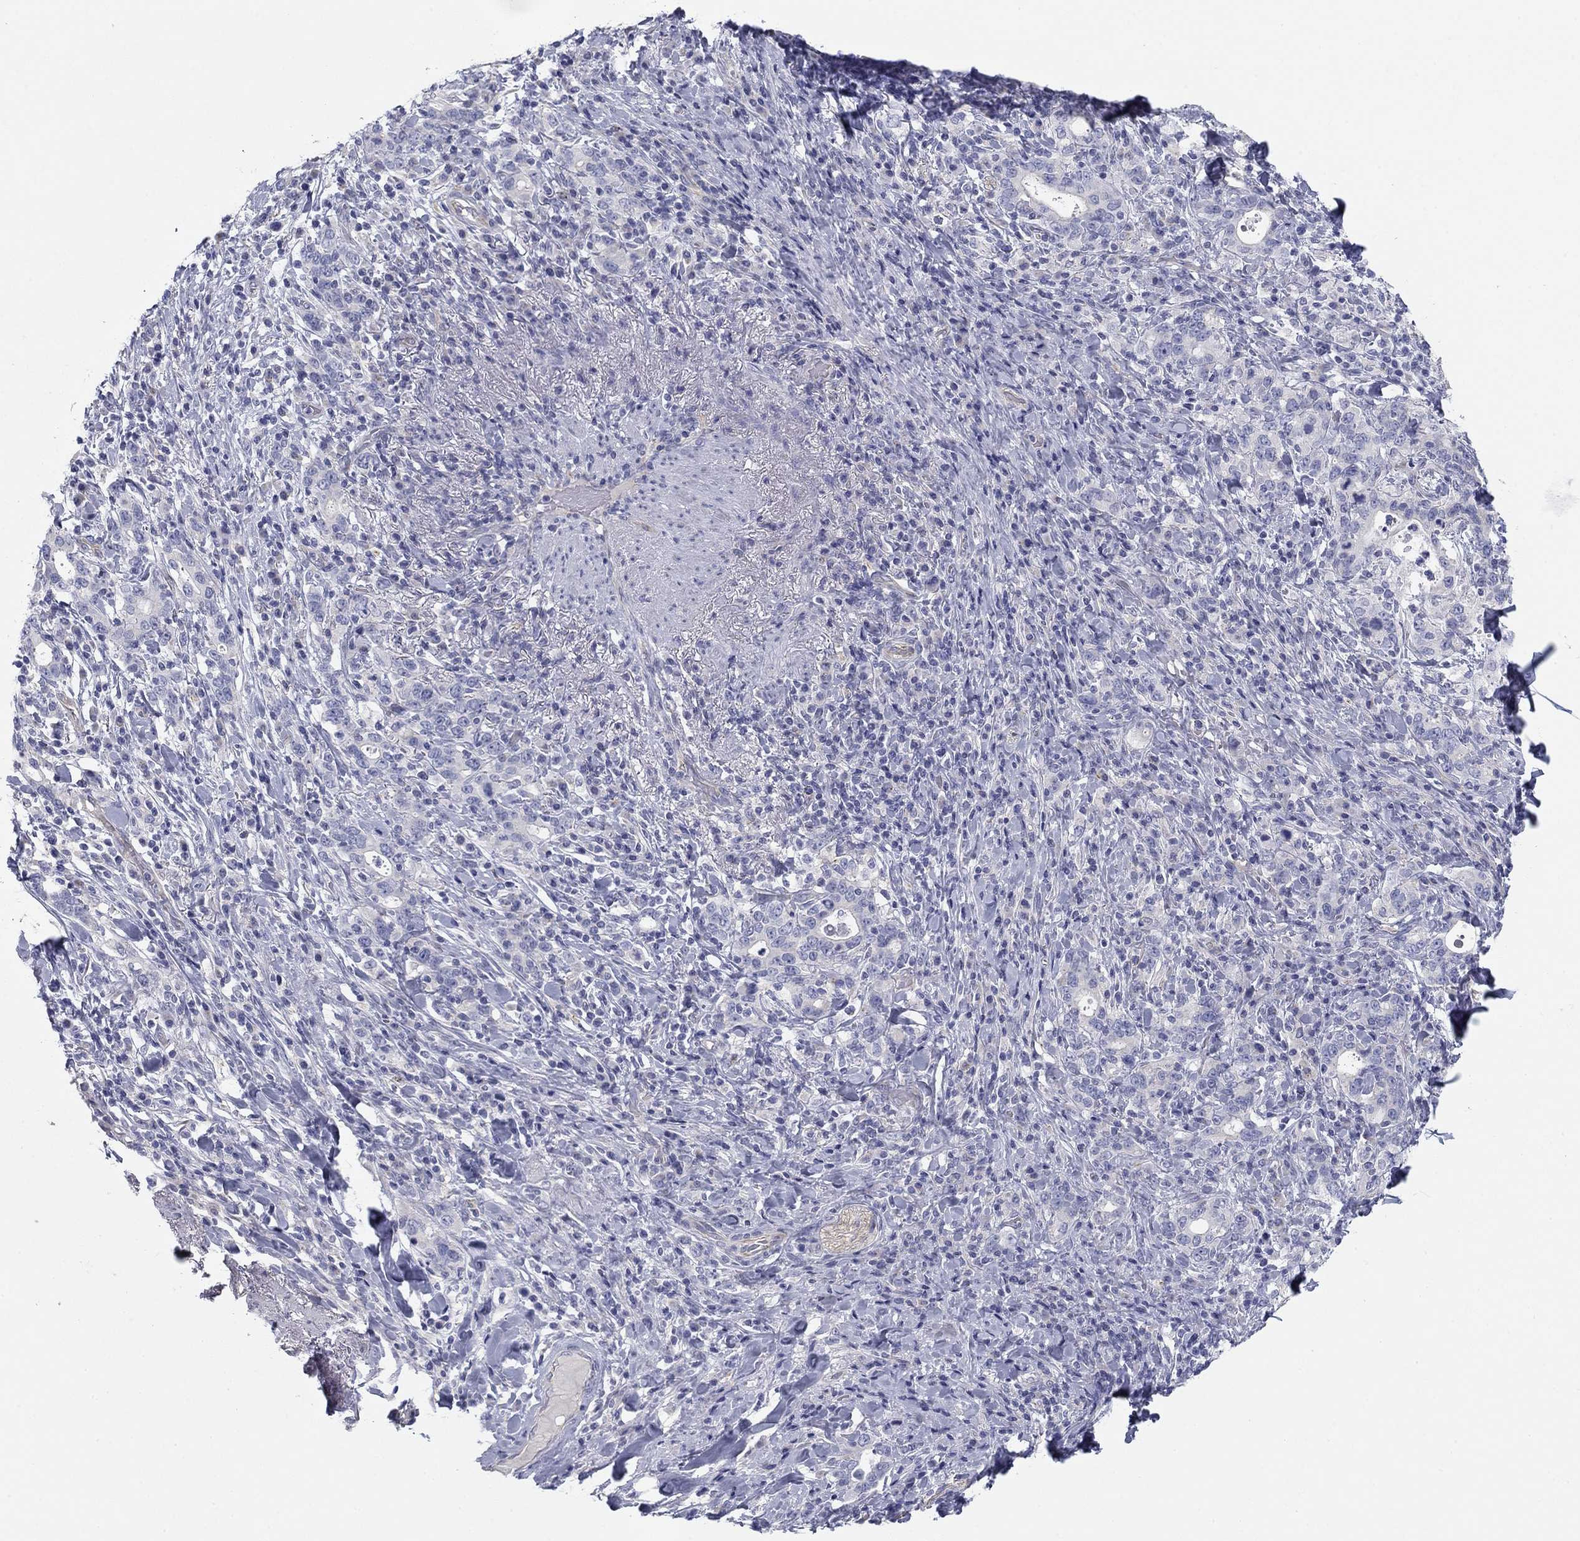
{"staining": {"intensity": "negative", "quantity": "none", "location": "none"}, "tissue": "stomach cancer", "cell_type": "Tumor cells", "image_type": "cancer", "snomed": [{"axis": "morphology", "description": "Adenocarcinoma, NOS"}, {"axis": "topography", "description": "Stomach"}], "caption": "There is no significant positivity in tumor cells of adenocarcinoma (stomach).", "gene": "SEPTIN3", "patient": {"sex": "male", "age": 79}}